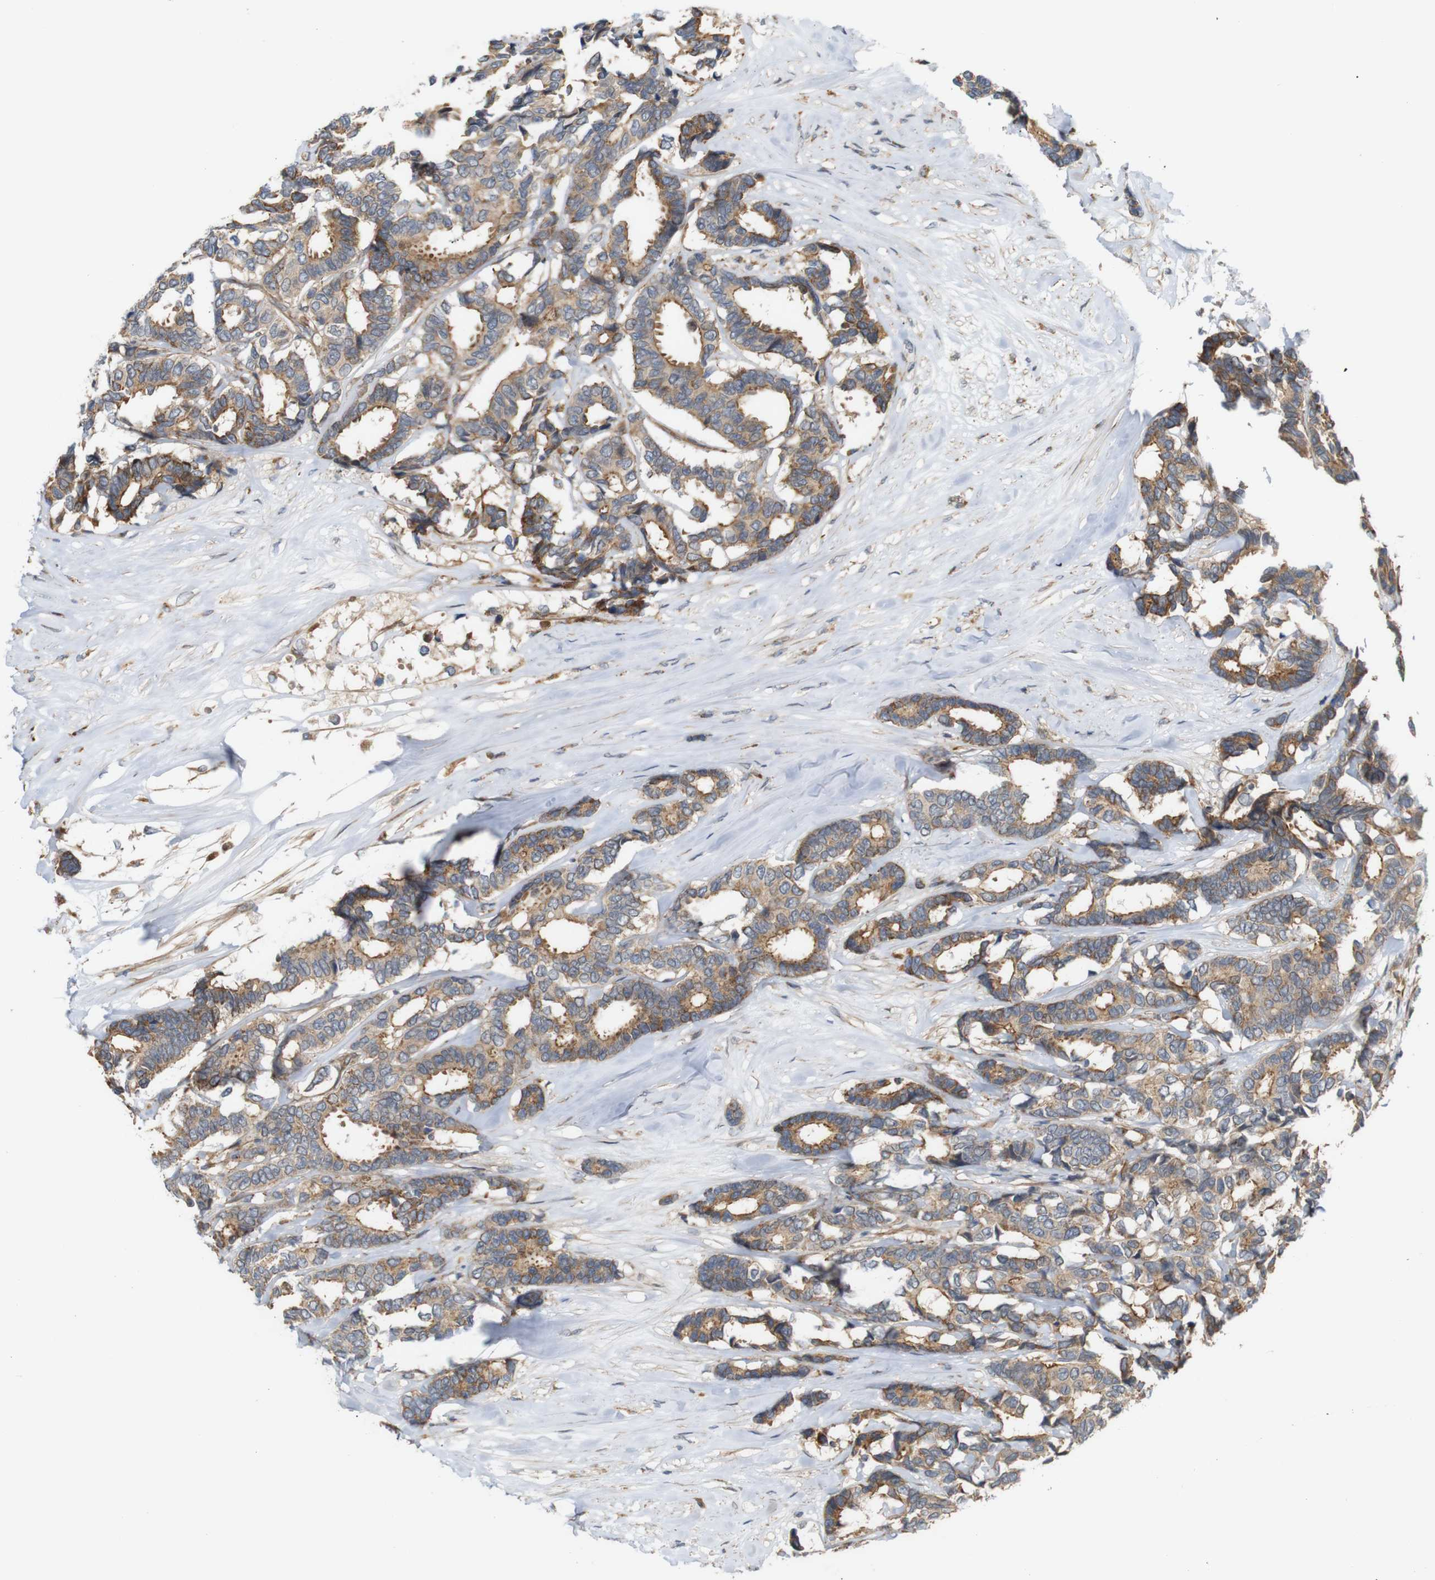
{"staining": {"intensity": "moderate", "quantity": ">75%", "location": "cytoplasmic/membranous"}, "tissue": "breast cancer", "cell_type": "Tumor cells", "image_type": "cancer", "snomed": [{"axis": "morphology", "description": "Duct carcinoma"}, {"axis": "topography", "description": "Breast"}], "caption": "Tumor cells exhibit moderate cytoplasmic/membranous expression in about >75% of cells in breast infiltrating ductal carcinoma.", "gene": "RPTOR", "patient": {"sex": "female", "age": 87}}